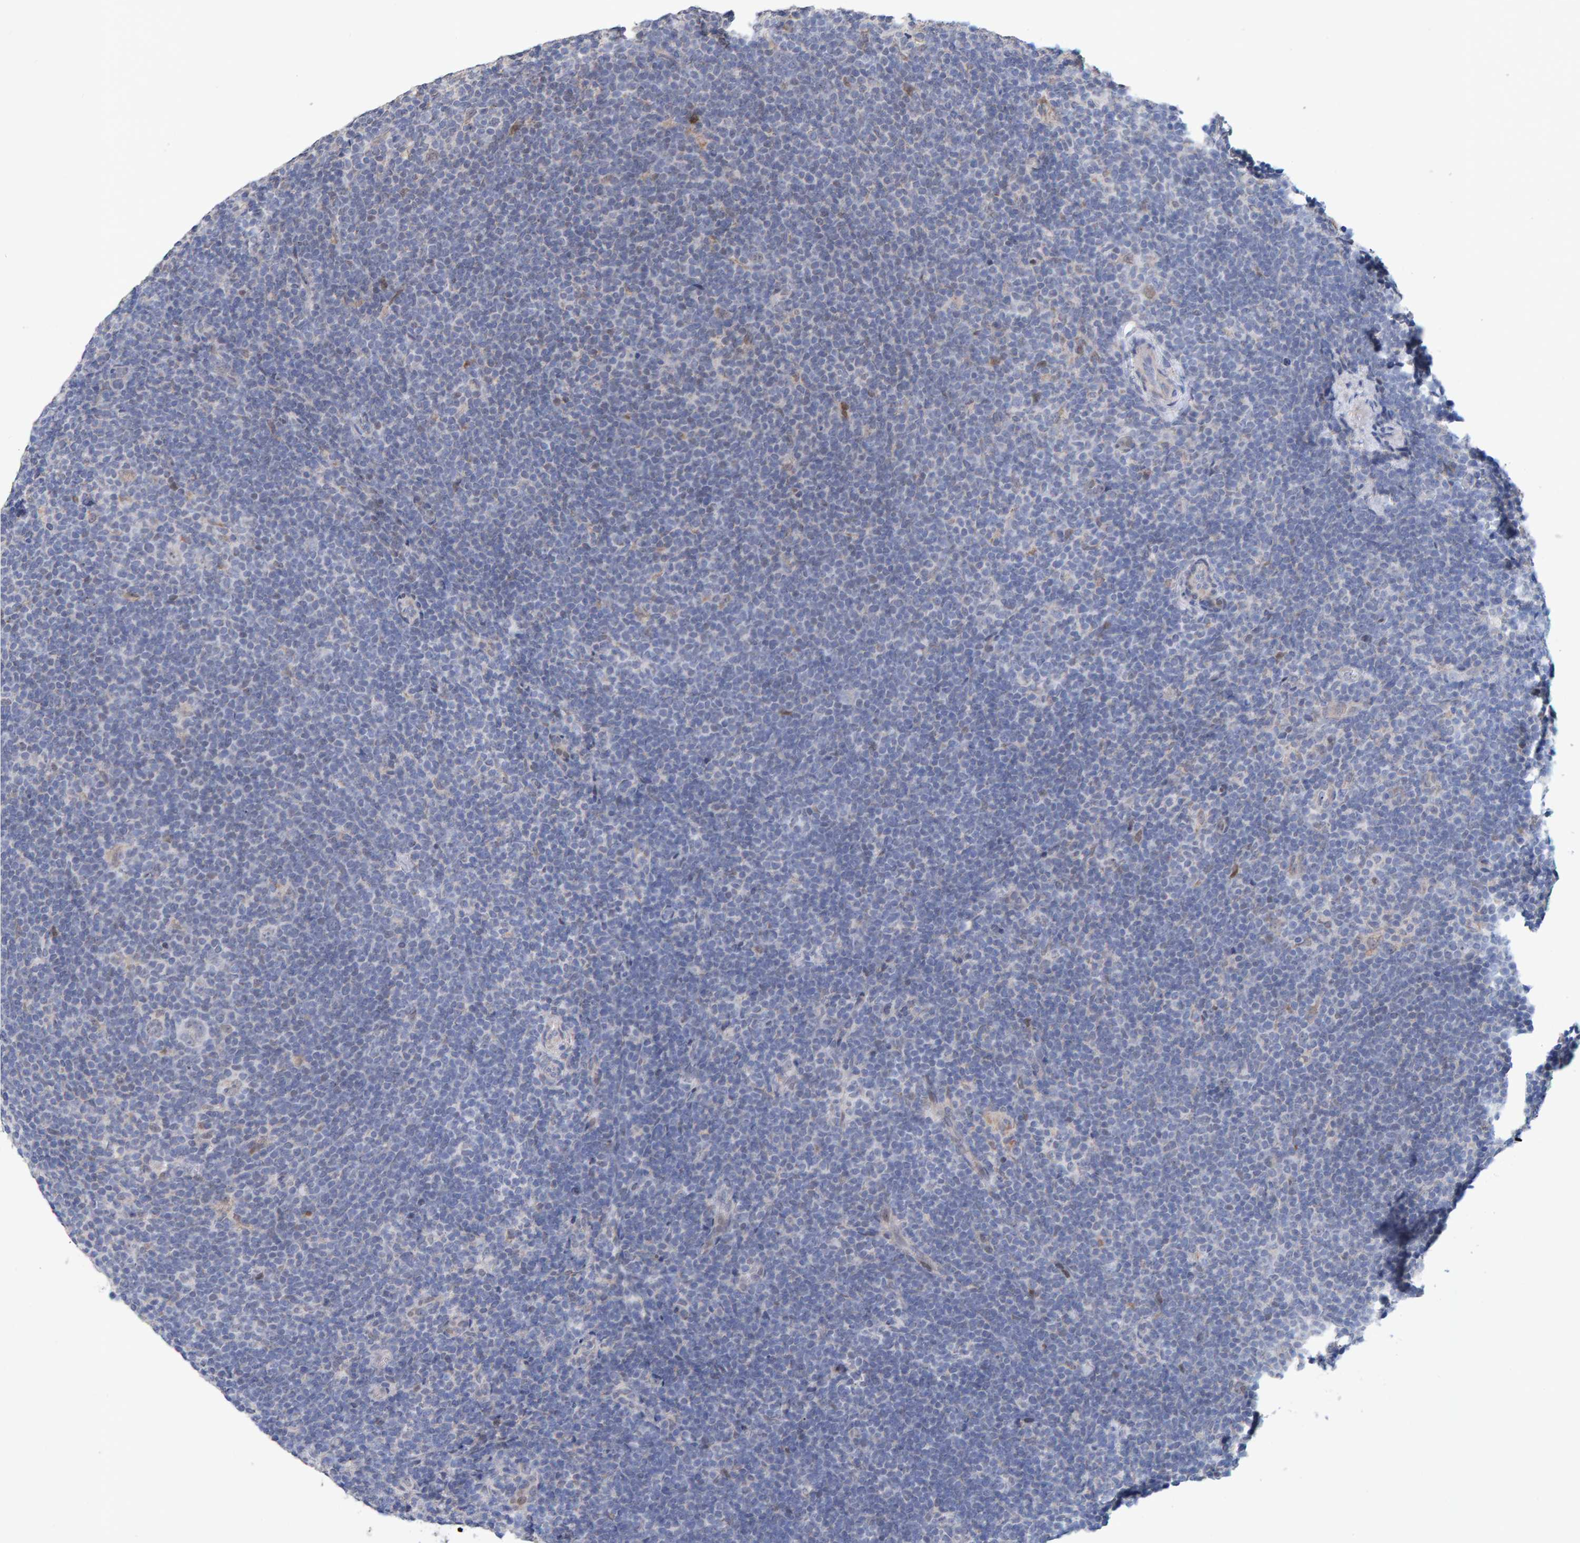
{"staining": {"intensity": "negative", "quantity": "none", "location": "none"}, "tissue": "lymphoma", "cell_type": "Tumor cells", "image_type": "cancer", "snomed": [{"axis": "morphology", "description": "Hodgkin's disease, NOS"}, {"axis": "topography", "description": "Lymph node"}], "caption": "Immunohistochemical staining of Hodgkin's disease reveals no significant positivity in tumor cells.", "gene": "USP43", "patient": {"sex": "female", "age": 57}}